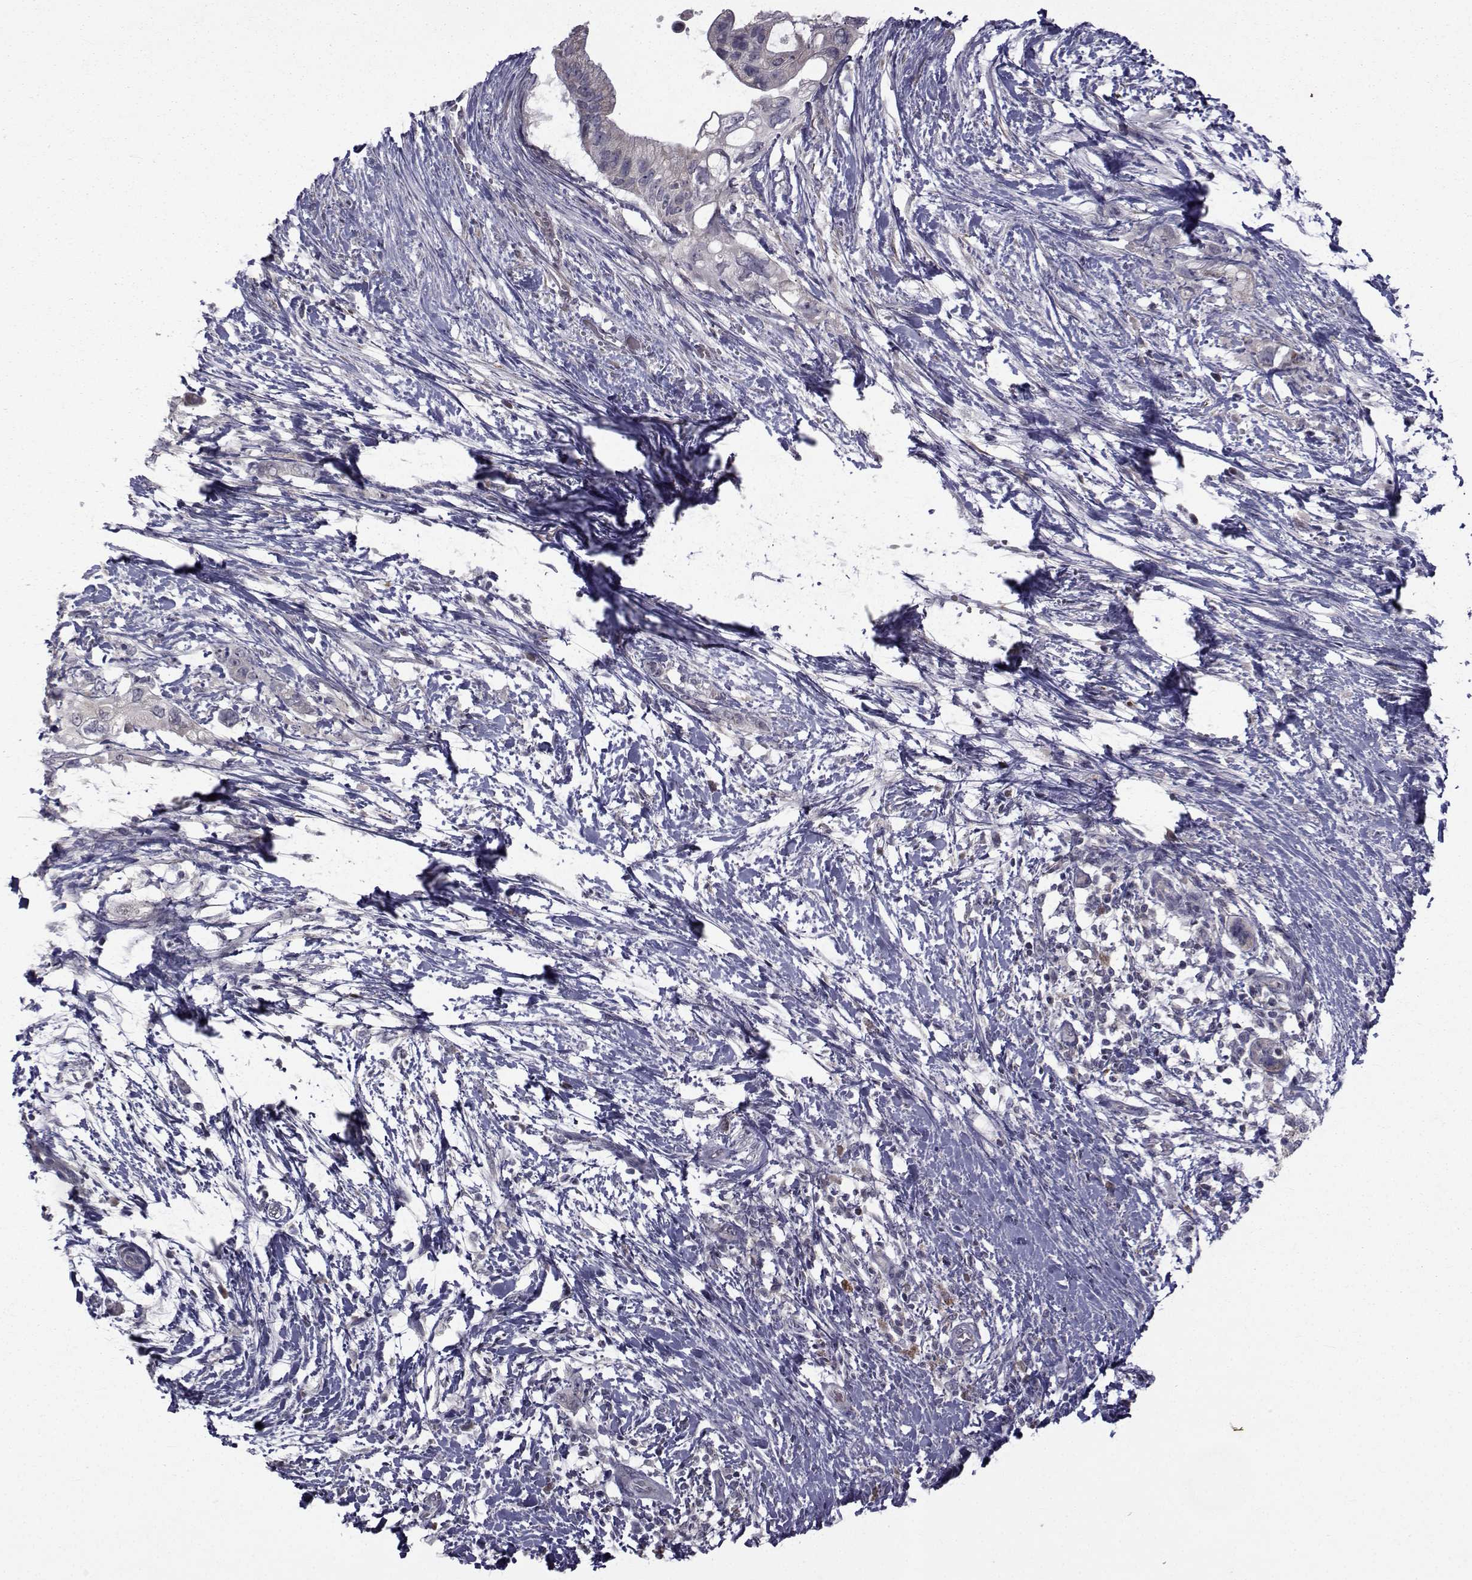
{"staining": {"intensity": "negative", "quantity": "none", "location": "none"}, "tissue": "pancreatic cancer", "cell_type": "Tumor cells", "image_type": "cancer", "snomed": [{"axis": "morphology", "description": "Adenocarcinoma, NOS"}, {"axis": "topography", "description": "Pancreas"}], "caption": "Tumor cells show no significant positivity in pancreatic cancer (adenocarcinoma).", "gene": "FDXR", "patient": {"sex": "female", "age": 72}}